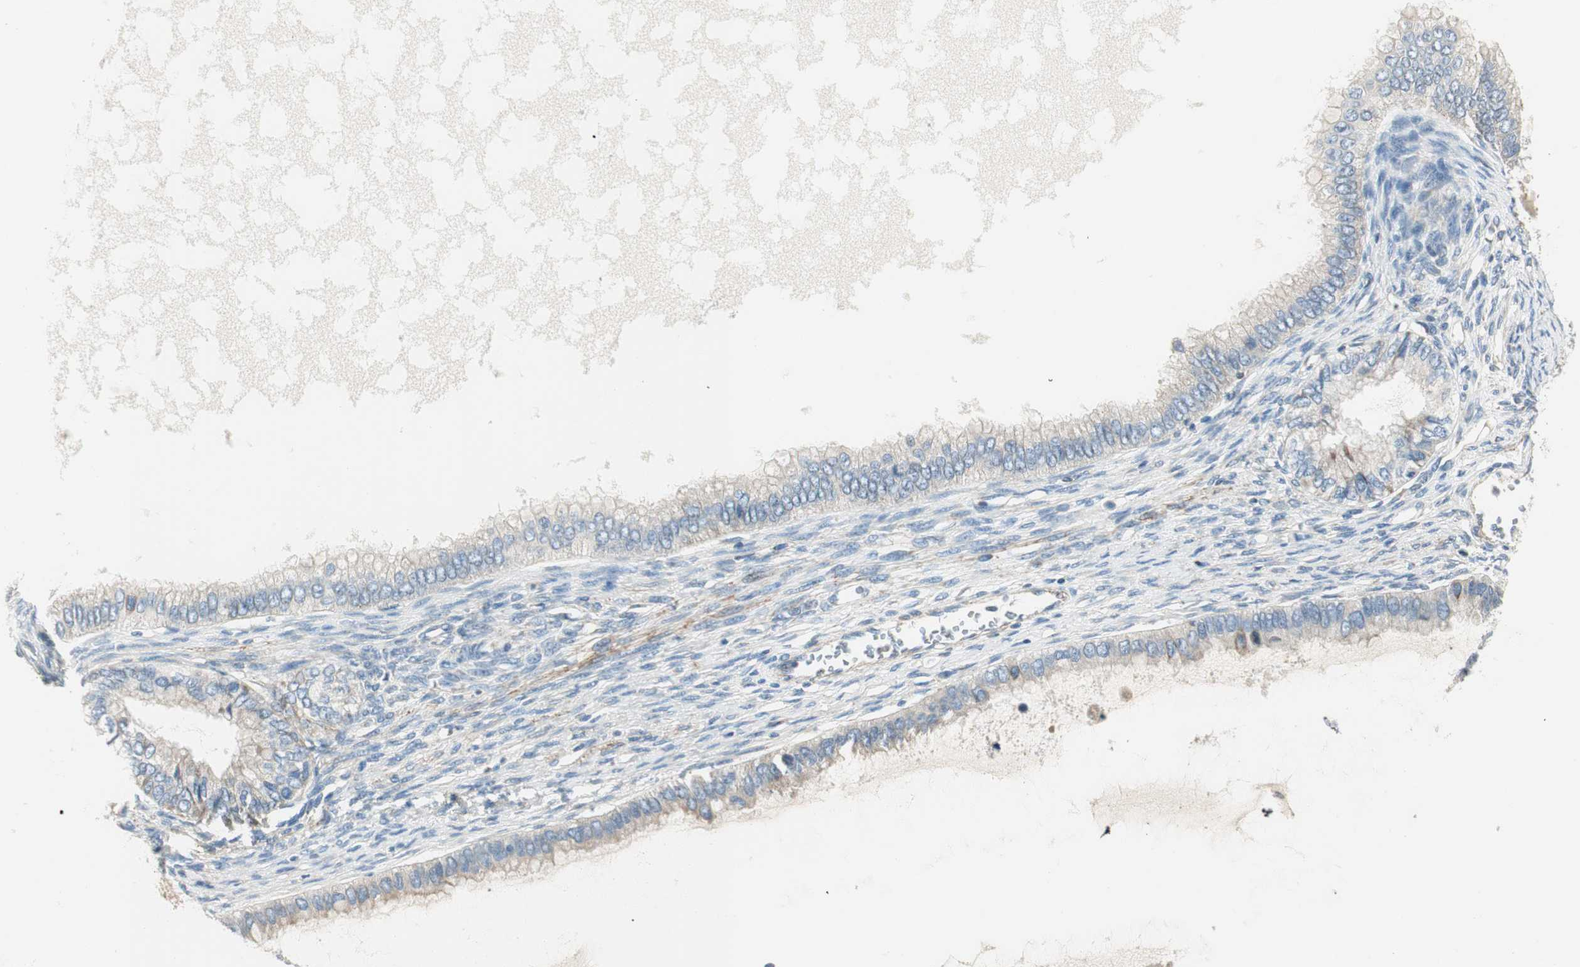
{"staining": {"intensity": "weak", "quantity": "25%-75%", "location": "cytoplasmic/membranous"}, "tissue": "ovarian cancer", "cell_type": "Tumor cells", "image_type": "cancer", "snomed": [{"axis": "morphology", "description": "Cystadenocarcinoma, mucinous, NOS"}, {"axis": "topography", "description": "Ovary"}], "caption": "Immunohistochemical staining of human mucinous cystadenocarcinoma (ovarian) reveals weak cytoplasmic/membranous protein staining in approximately 25%-75% of tumor cells.", "gene": "RORB", "patient": {"sex": "female", "age": 80}}